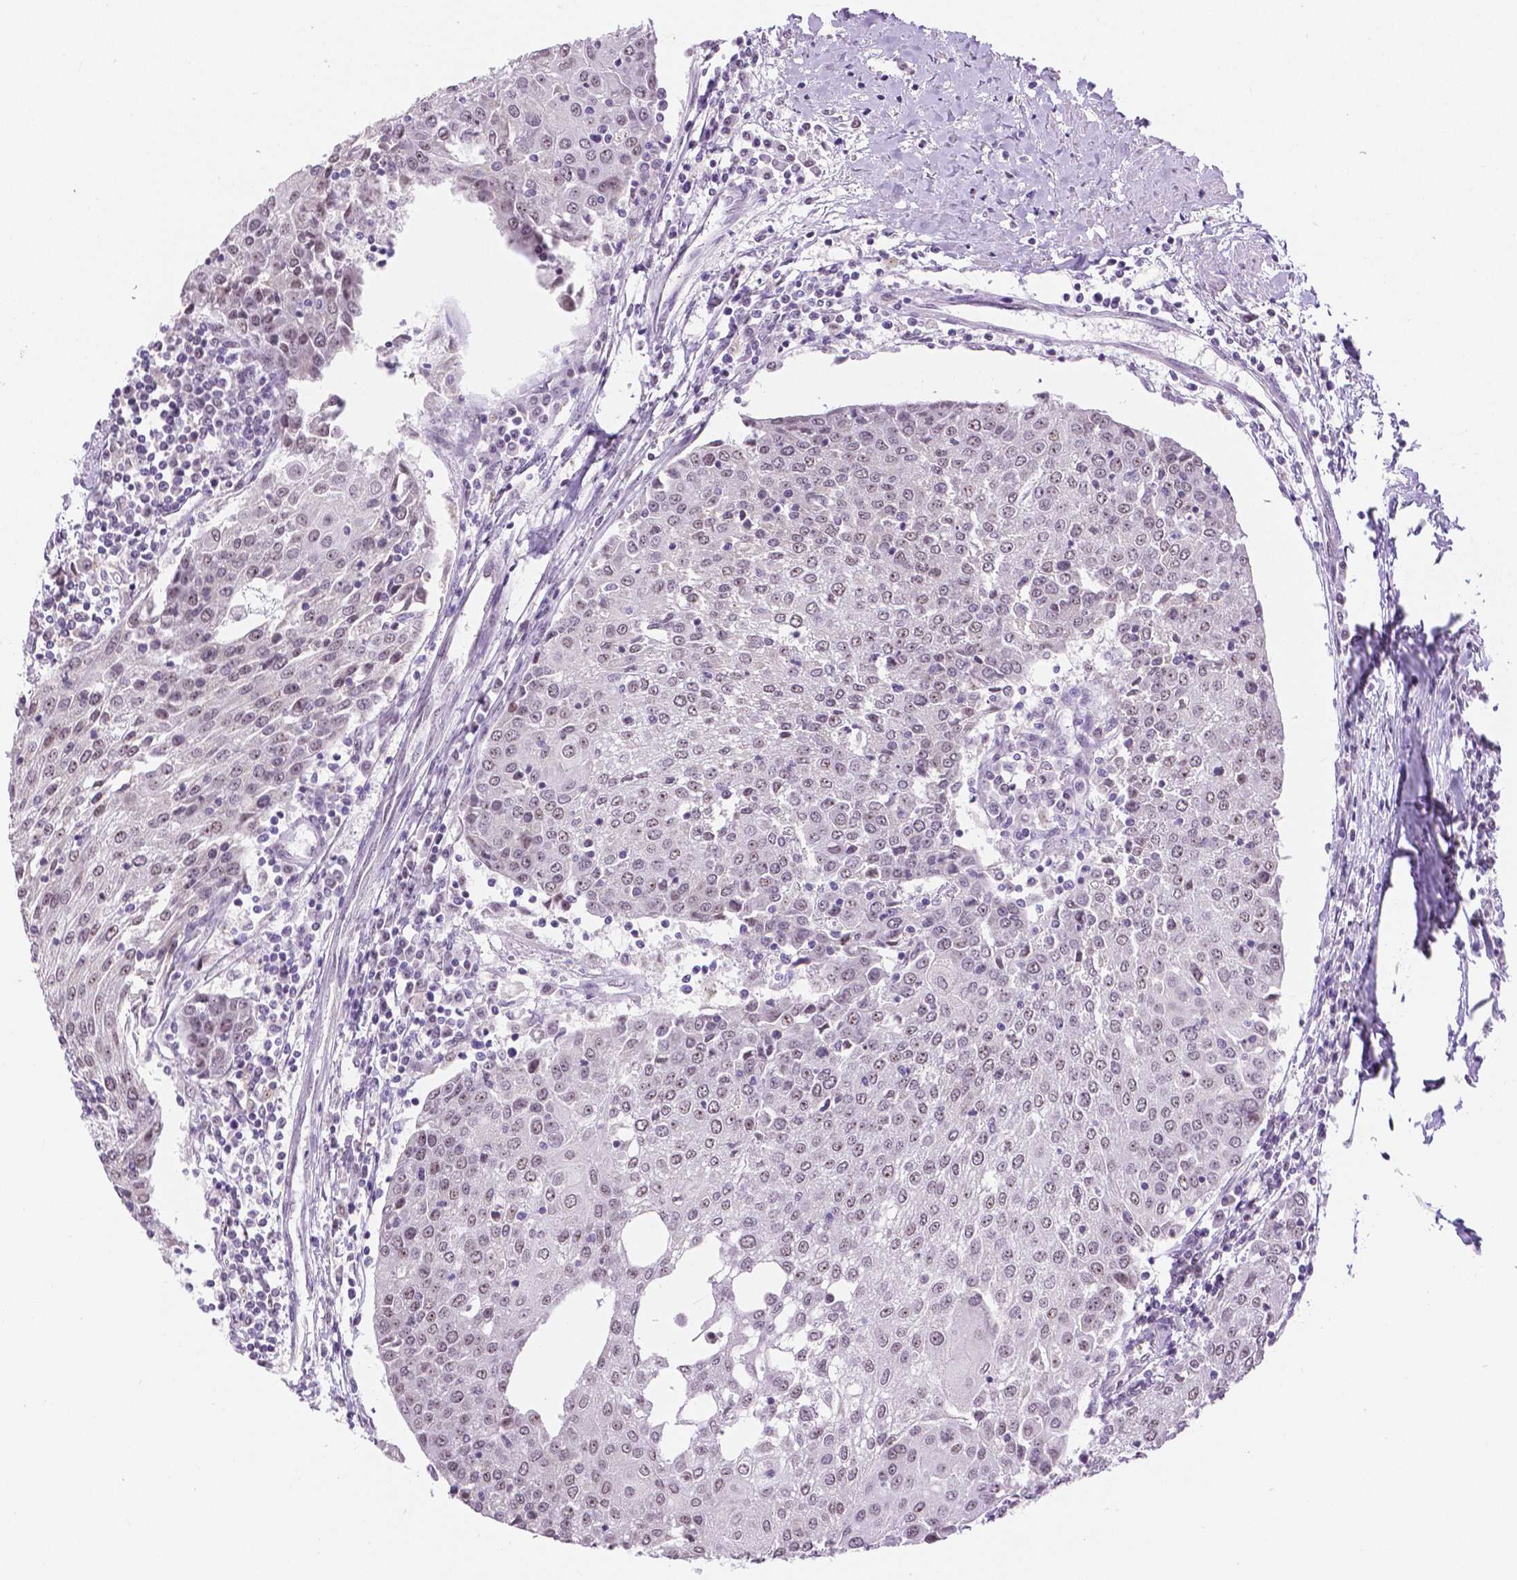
{"staining": {"intensity": "weak", "quantity": "25%-75%", "location": "nuclear"}, "tissue": "urothelial cancer", "cell_type": "Tumor cells", "image_type": "cancer", "snomed": [{"axis": "morphology", "description": "Urothelial carcinoma, High grade"}, {"axis": "topography", "description": "Urinary bladder"}], "caption": "Urothelial cancer was stained to show a protein in brown. There is low levels of weak nuclear expression in about 25%-75% of tumor cells.", "gene": "NHP2", "patient": {"sex": "female", "age": 85}}